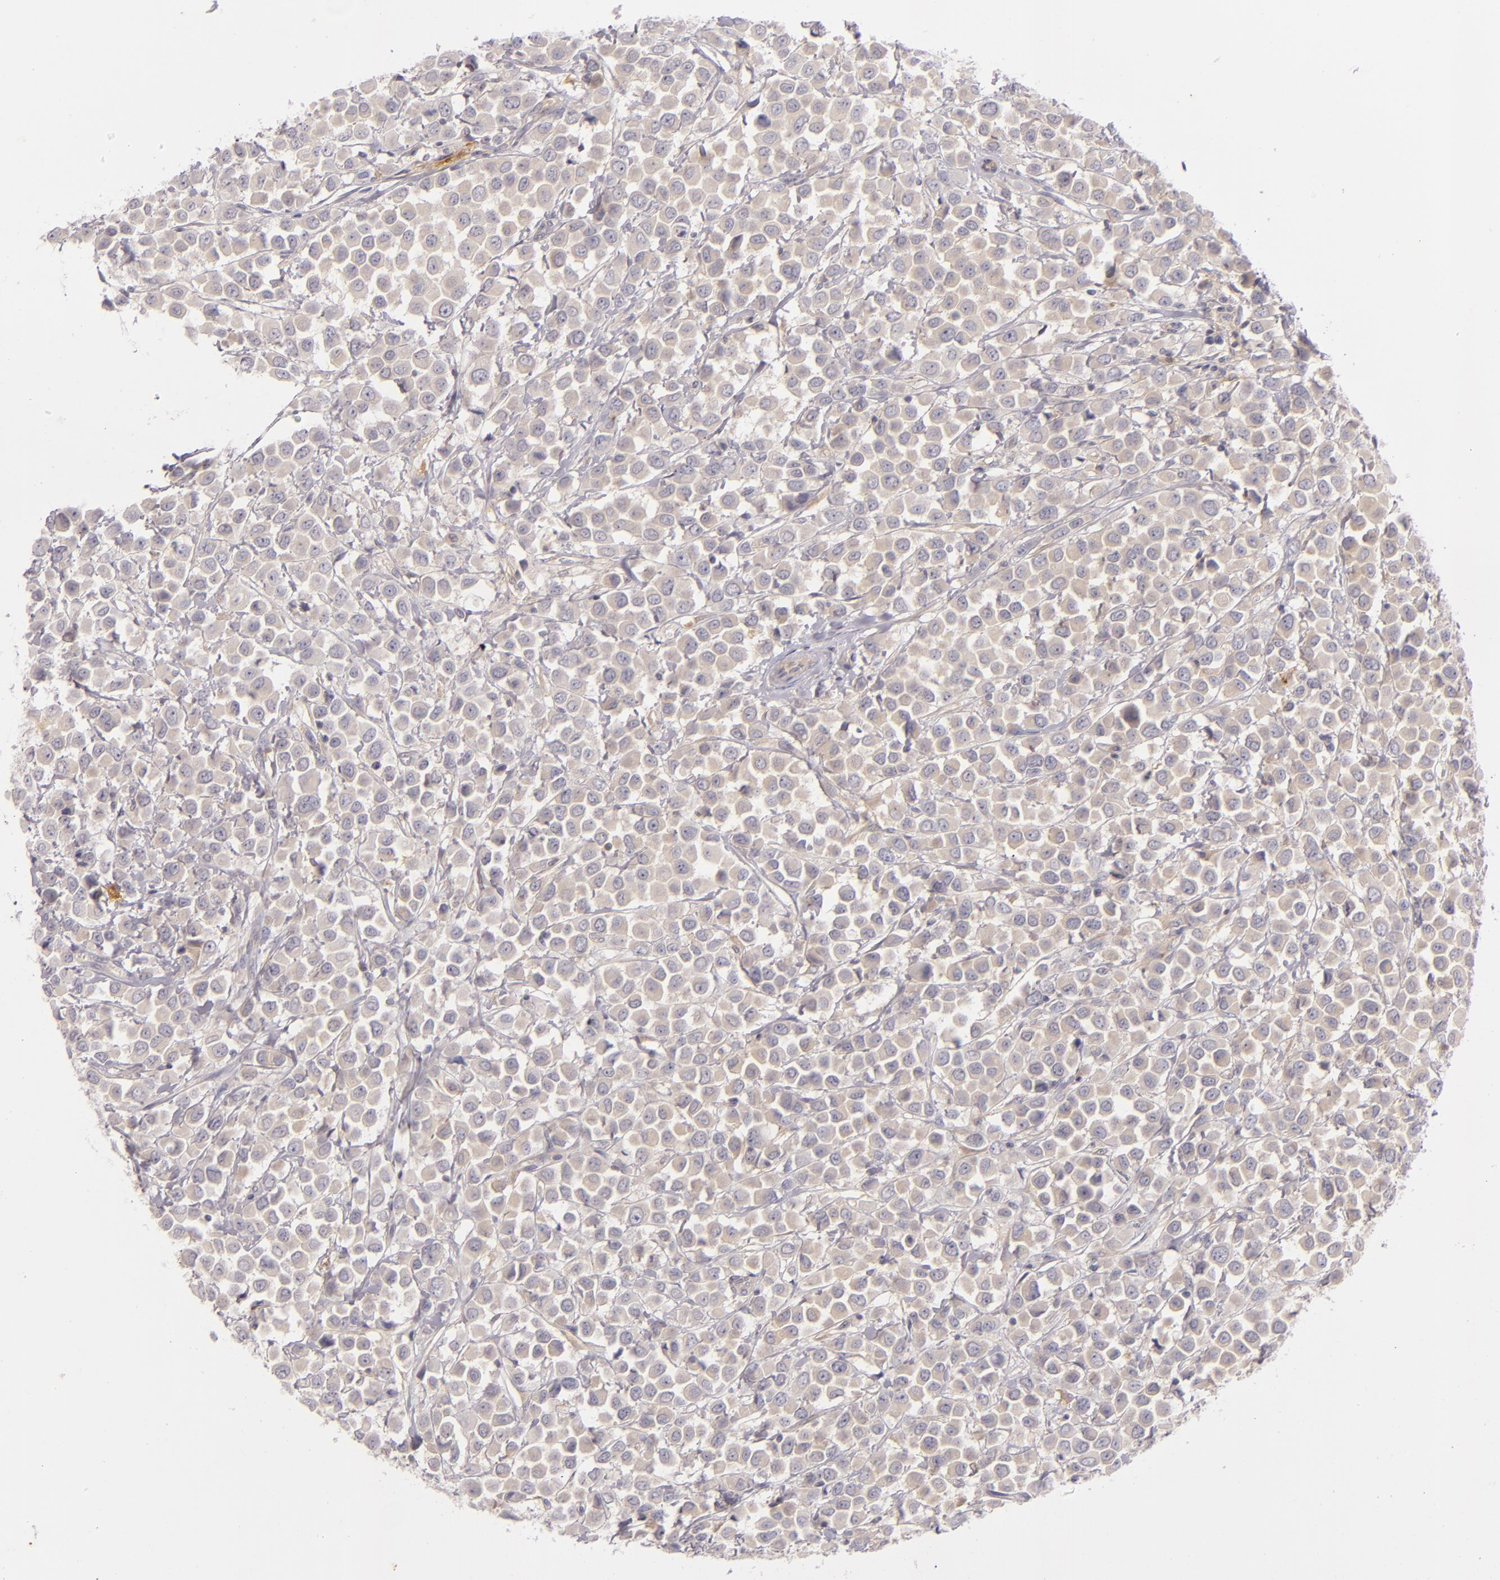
{"staining": {"intensity": "weak", "quantity": ">75%", "location": "cytoplasmic/membranous"}, "tissue": "breast cancer", "cell_type": "Tumor cells", "image_type": "cancer", "snomed": [{"axis": "morphology", "description": "Duct carcinoma"}, {"axis": "topography", "description": "Breast"}], "caption": "Breast infiltrating ductal carcinoma stained with a protein marker exhibits weak staining in tumor cells.", "gene": "CD83", "patient": {"sex": "female", "age": 61}}